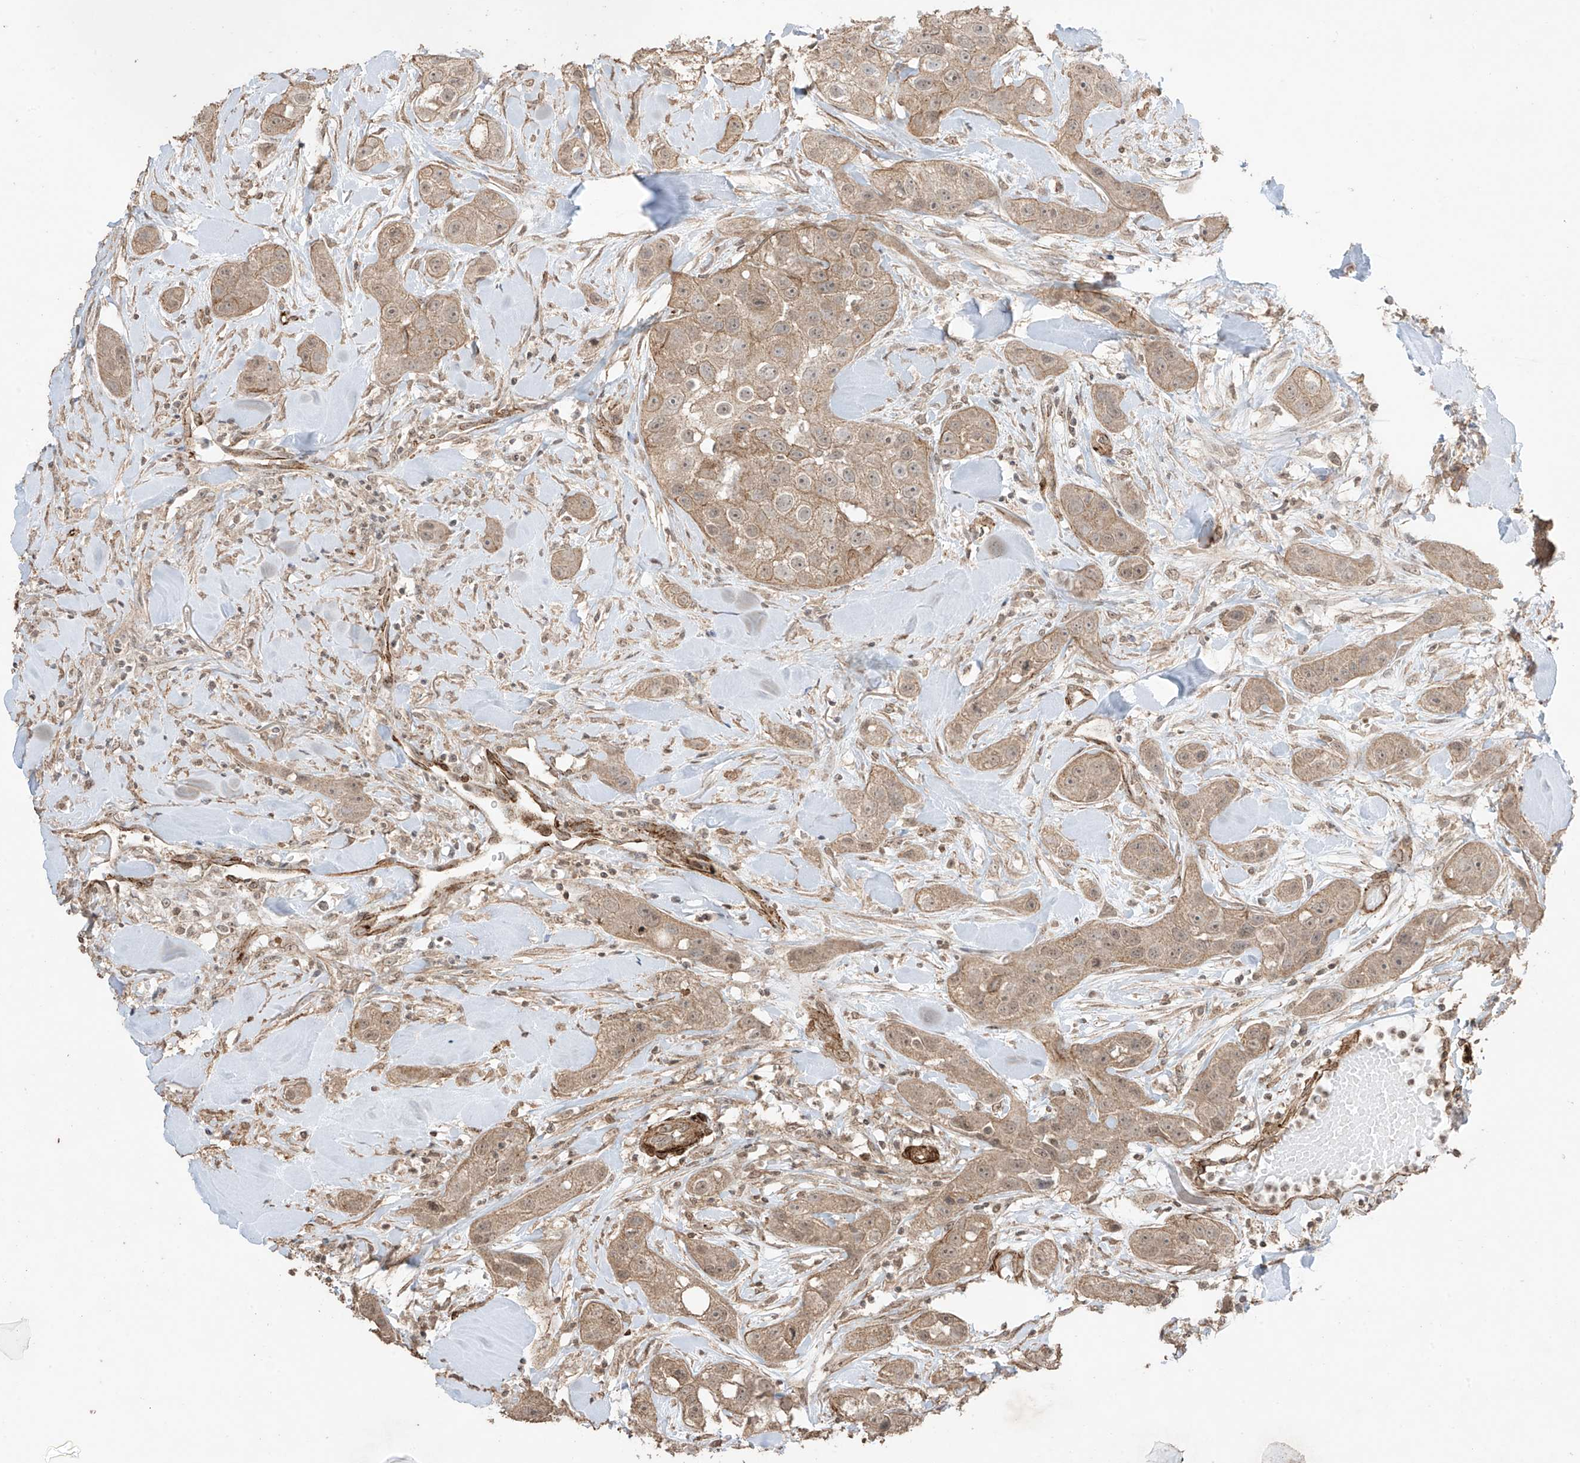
{"staining": {"intensity": "weak", "quantity": ">75%", "location": "cytoplasmic/membranous"}, "tissue": "head and neck cancer", "cell_type": "Tumor cells", "image_type": "cancer", "snomed": [{"axis": "morphology", "description": "Normal tissue, NOS"}, {"axis": "morphology", "description": "Squamous cell carcinoma, NOS"}, {"axis": "topography", "description": "Skeletal muscle"}, {"axis": "topography", "description": "Head-Neck"}], "caption": "Head and neck squamous cell carcinoma stained with a brown dye demonstrates weak cytoplasmic/membranous positive expression in approximately >75% of tumor cells.", "gene": "TTLL5", "patient": {"sex": "male", "age": 51}}